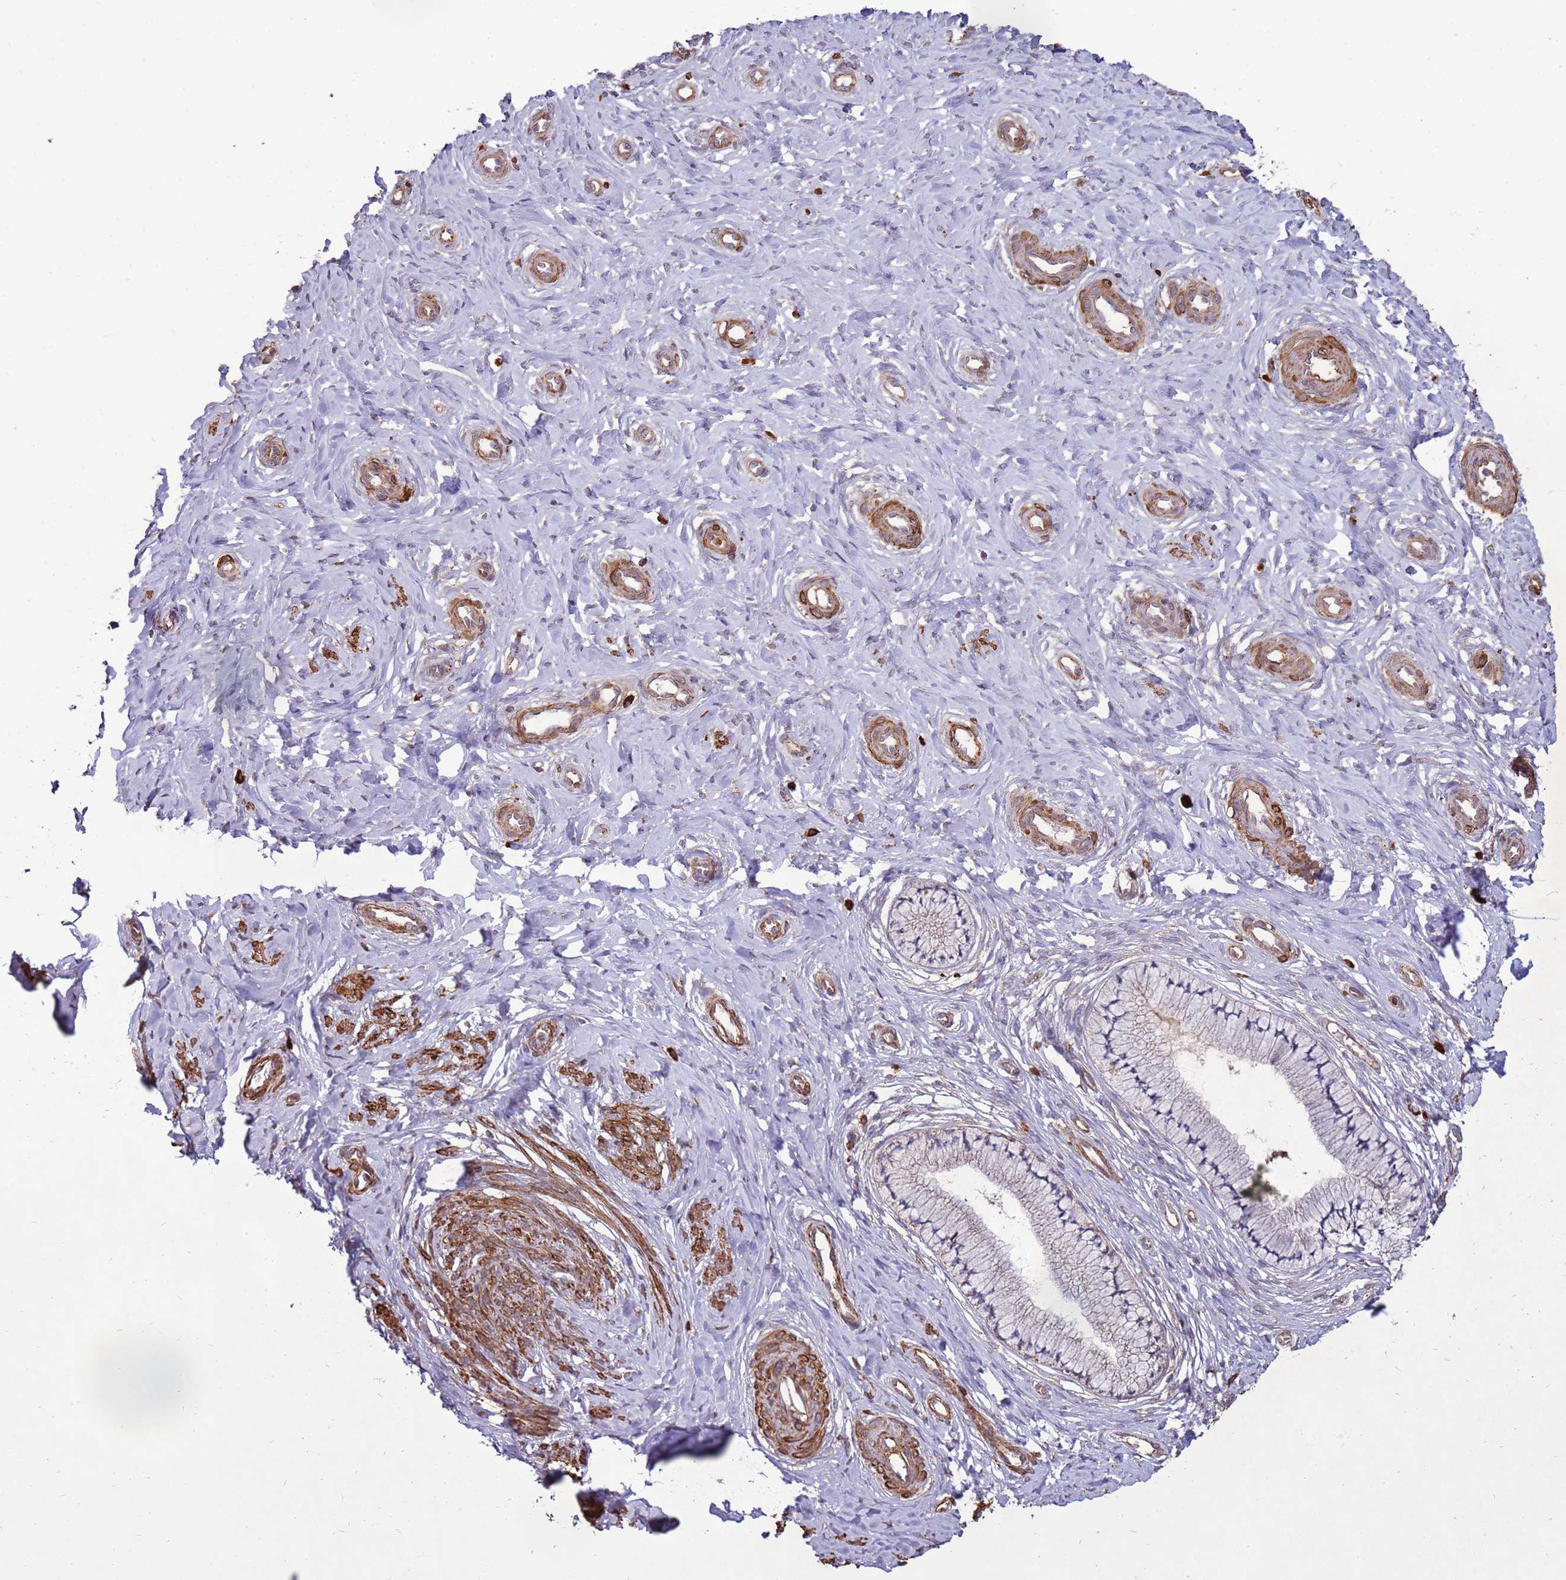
{"staining": {"intensity": "weak", "quantity": "25%-75%", "location": "cytoplasmic/membranous"}, "tissue": "cervix", "cell_type": "Glandular cells", "image_type": "normal", "snomed": [{"axis": "morphology", "description": "Normal tissue, NOS"}, {"axis": "topography", "description": "Cervix"}], "caption": "Protein expression analysis of normal cervix reveals weak cytoplasmic/membranous staining in approximately 25%-75% of glandular cells.", "gene": "DDX59", "patient": {"sex": "female", "age": 36}}